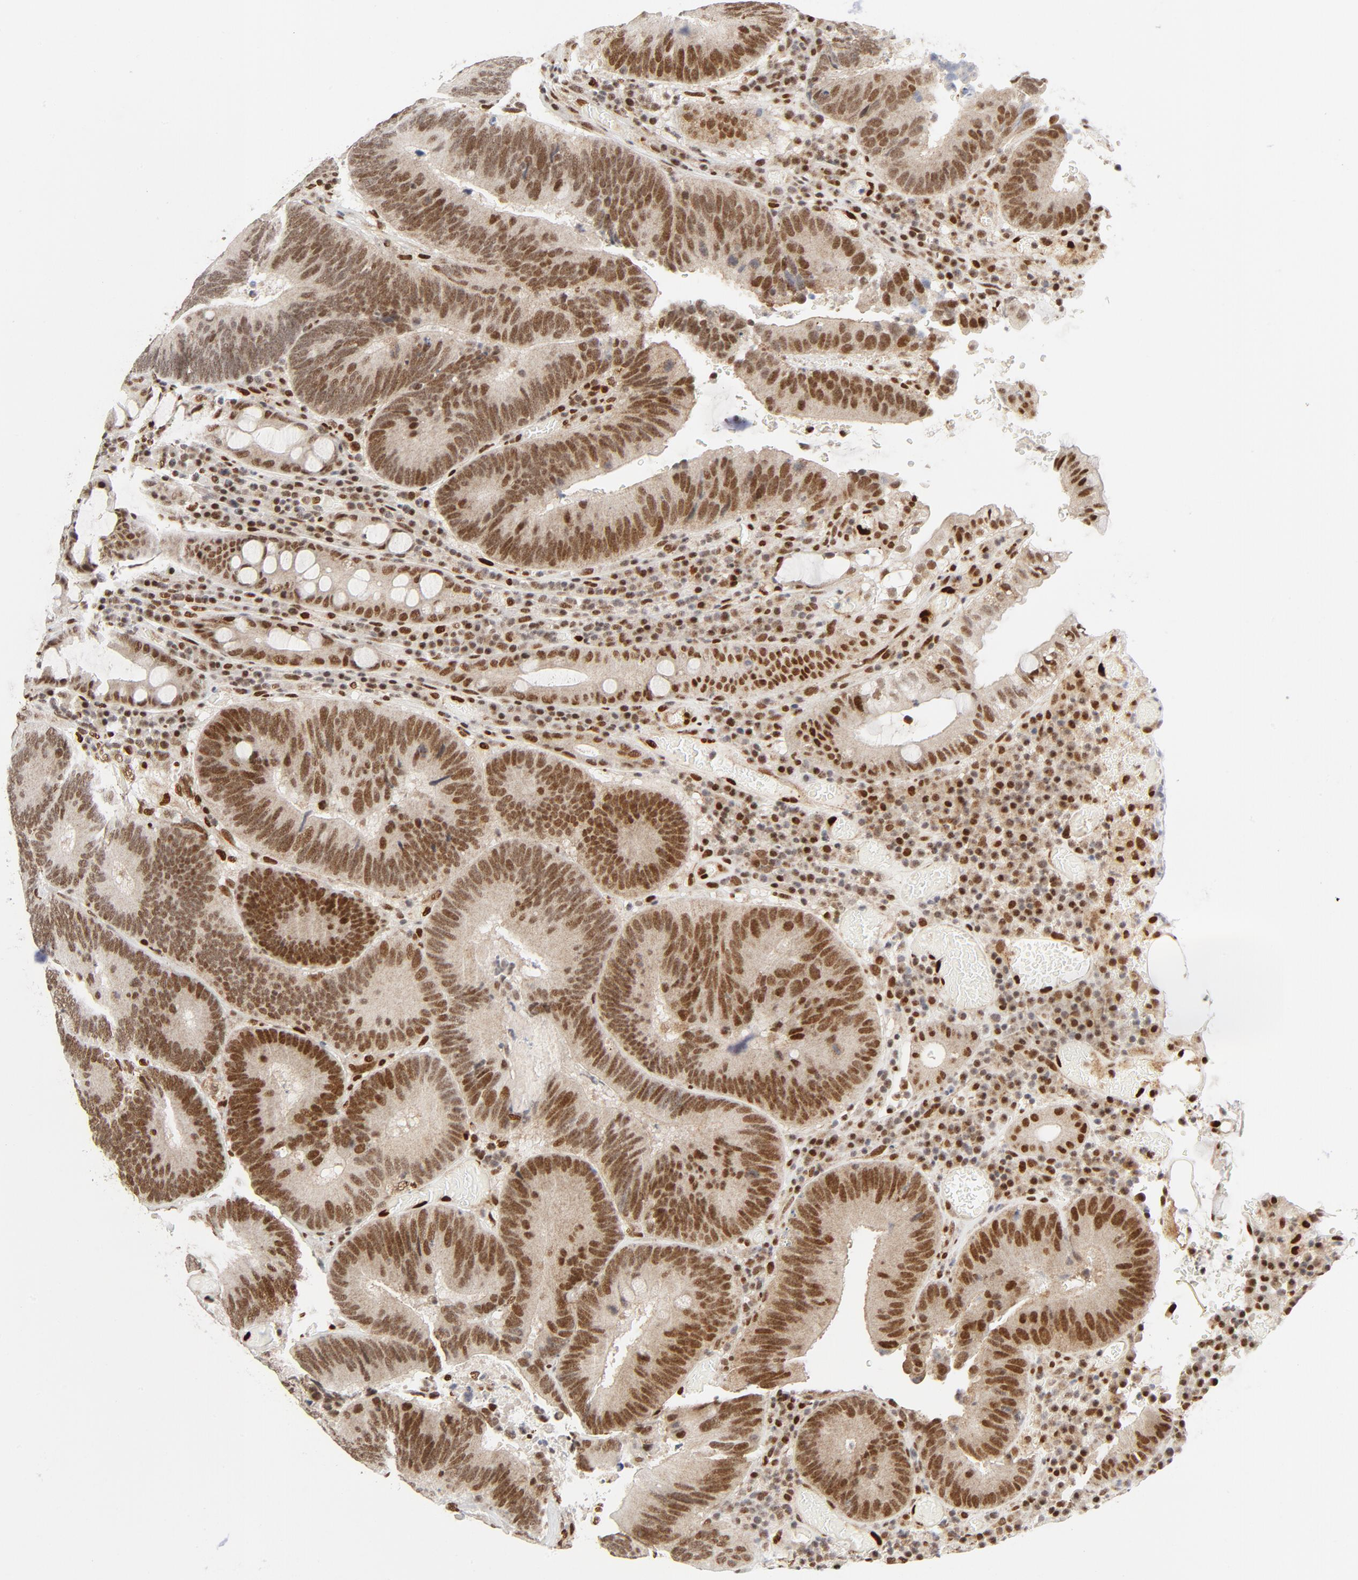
{"staining": {"intensity": "moderate", "quantity": ">75%", "location": "nuclear"}, "tissue": "colorectal cancer", "cell_type": "Tumor cells", "image_type": "cancer", "snomed": [{"axis": "morphology", "description": "Normal tissue, NOS"}, {"axis": "morphology", "description": "Adenocarcinoma, NOS"}, {"axis": "topography", "description": "Colon"}], "caption": "IHC image of neoplastic tissue: human adenocarcinoma (colorectal) stained using immunohistochemistry (IHC) shows medium levels of moderate protein expression localized specifically in the nuclear of tumor cells, appearing as a nuclear brown color.", "gene": "MEF2A", "patient": {"sex": "female", "age": 78}}